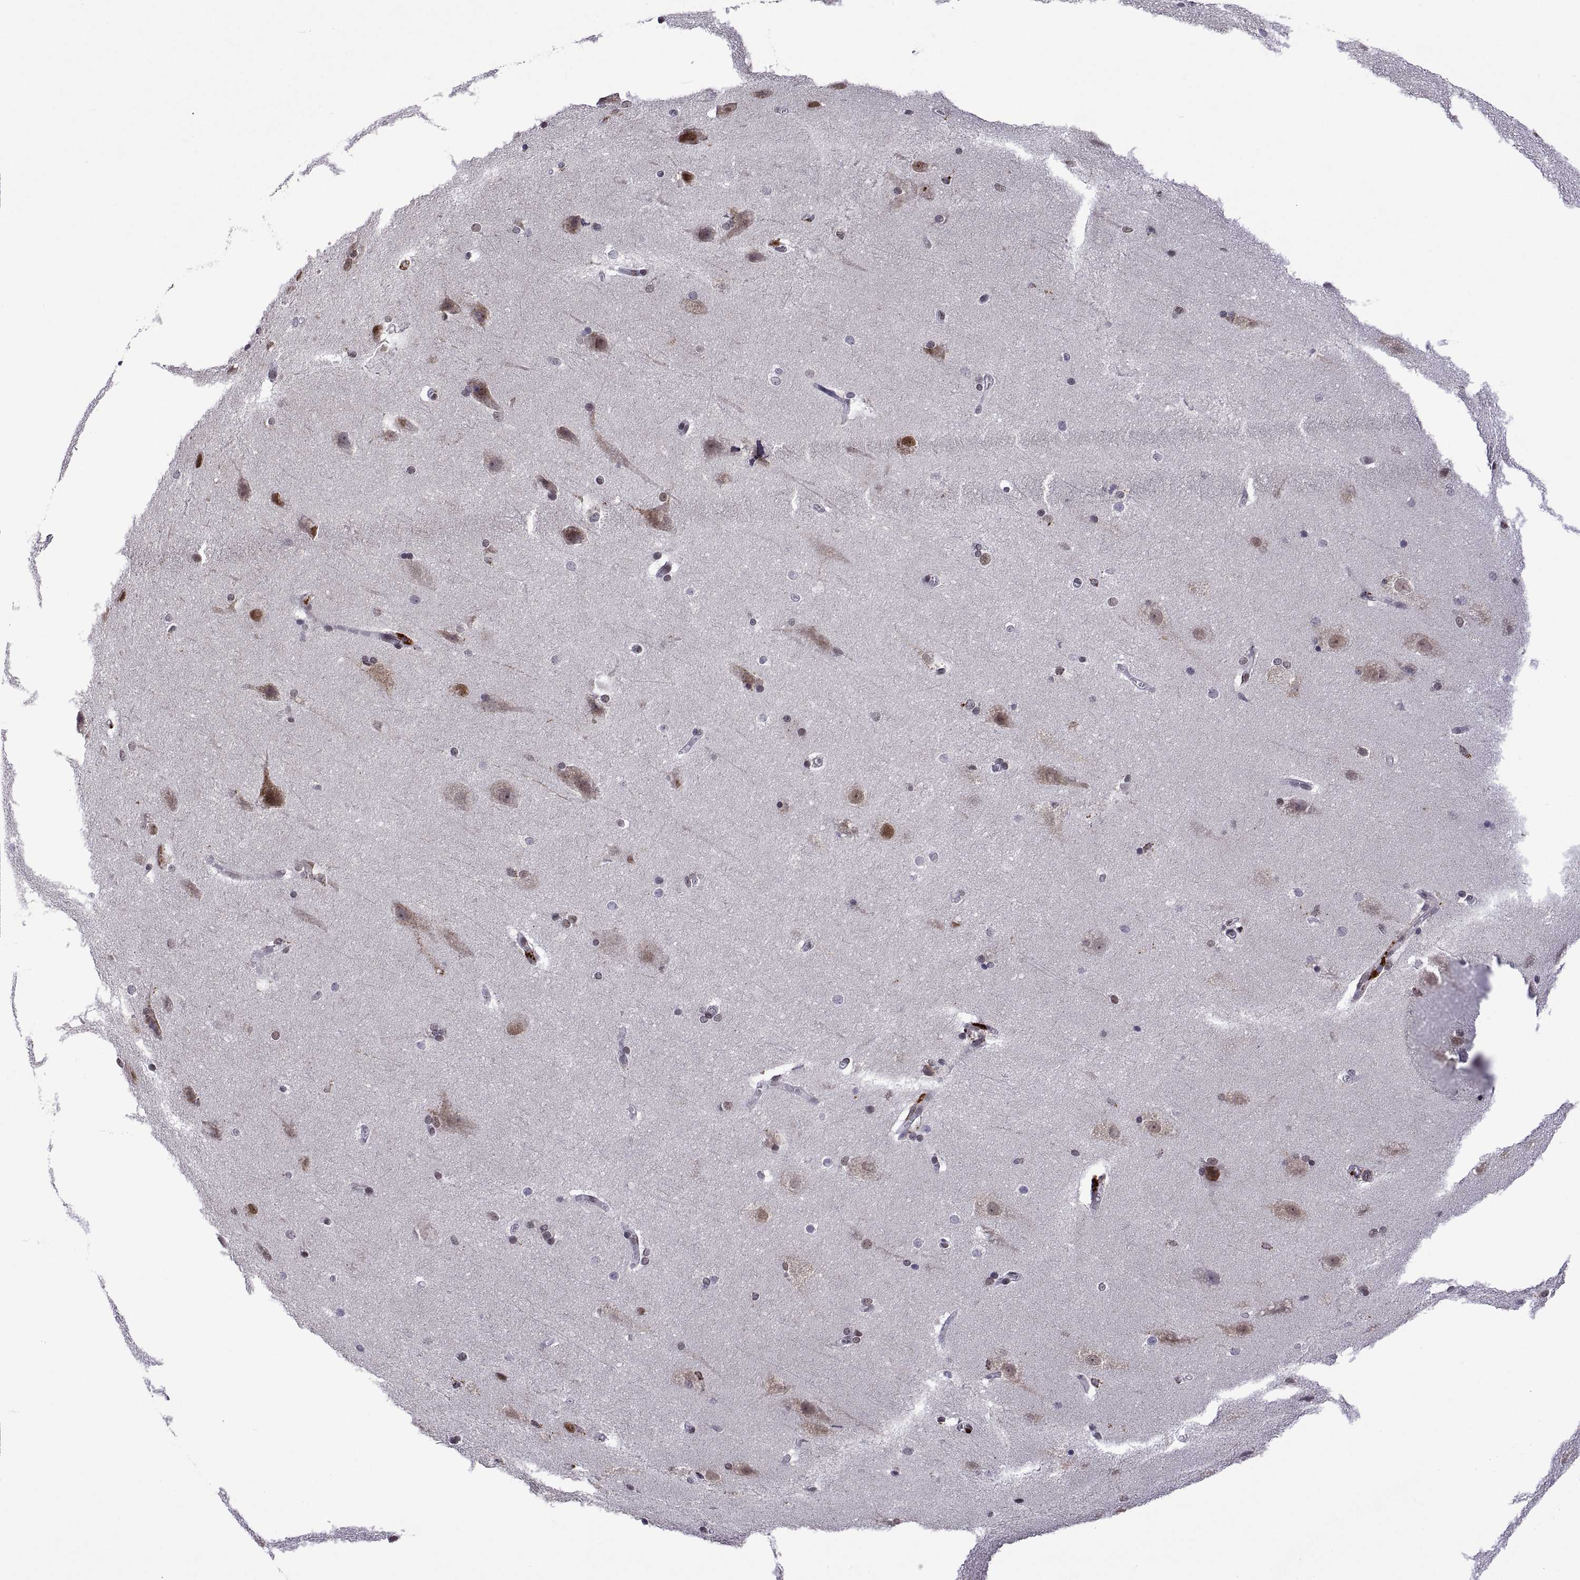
{"staining": {"intensity": "negative", "quantity": "none", "location": "none"}, "tissue": "hippocampus", "cell_type": "Glial cells", "image_type": "normal", "snomed": [{"axis": "morphology", "description": "Normal tissue, NOS"}, {"axis": "topography", "description": "Cerebral cortex"}, {"axis": "topography", "description": "Hippocampus"}], "caption": "The histopathology image displays no staining of glial cells in unremarkable hippocampus. The staining is performed using DAB brown chromogen with nuclei counter-stained in using hematoxylin.", "gene": "NR4A1", "patient": {"sex": "female", "age": 19}}